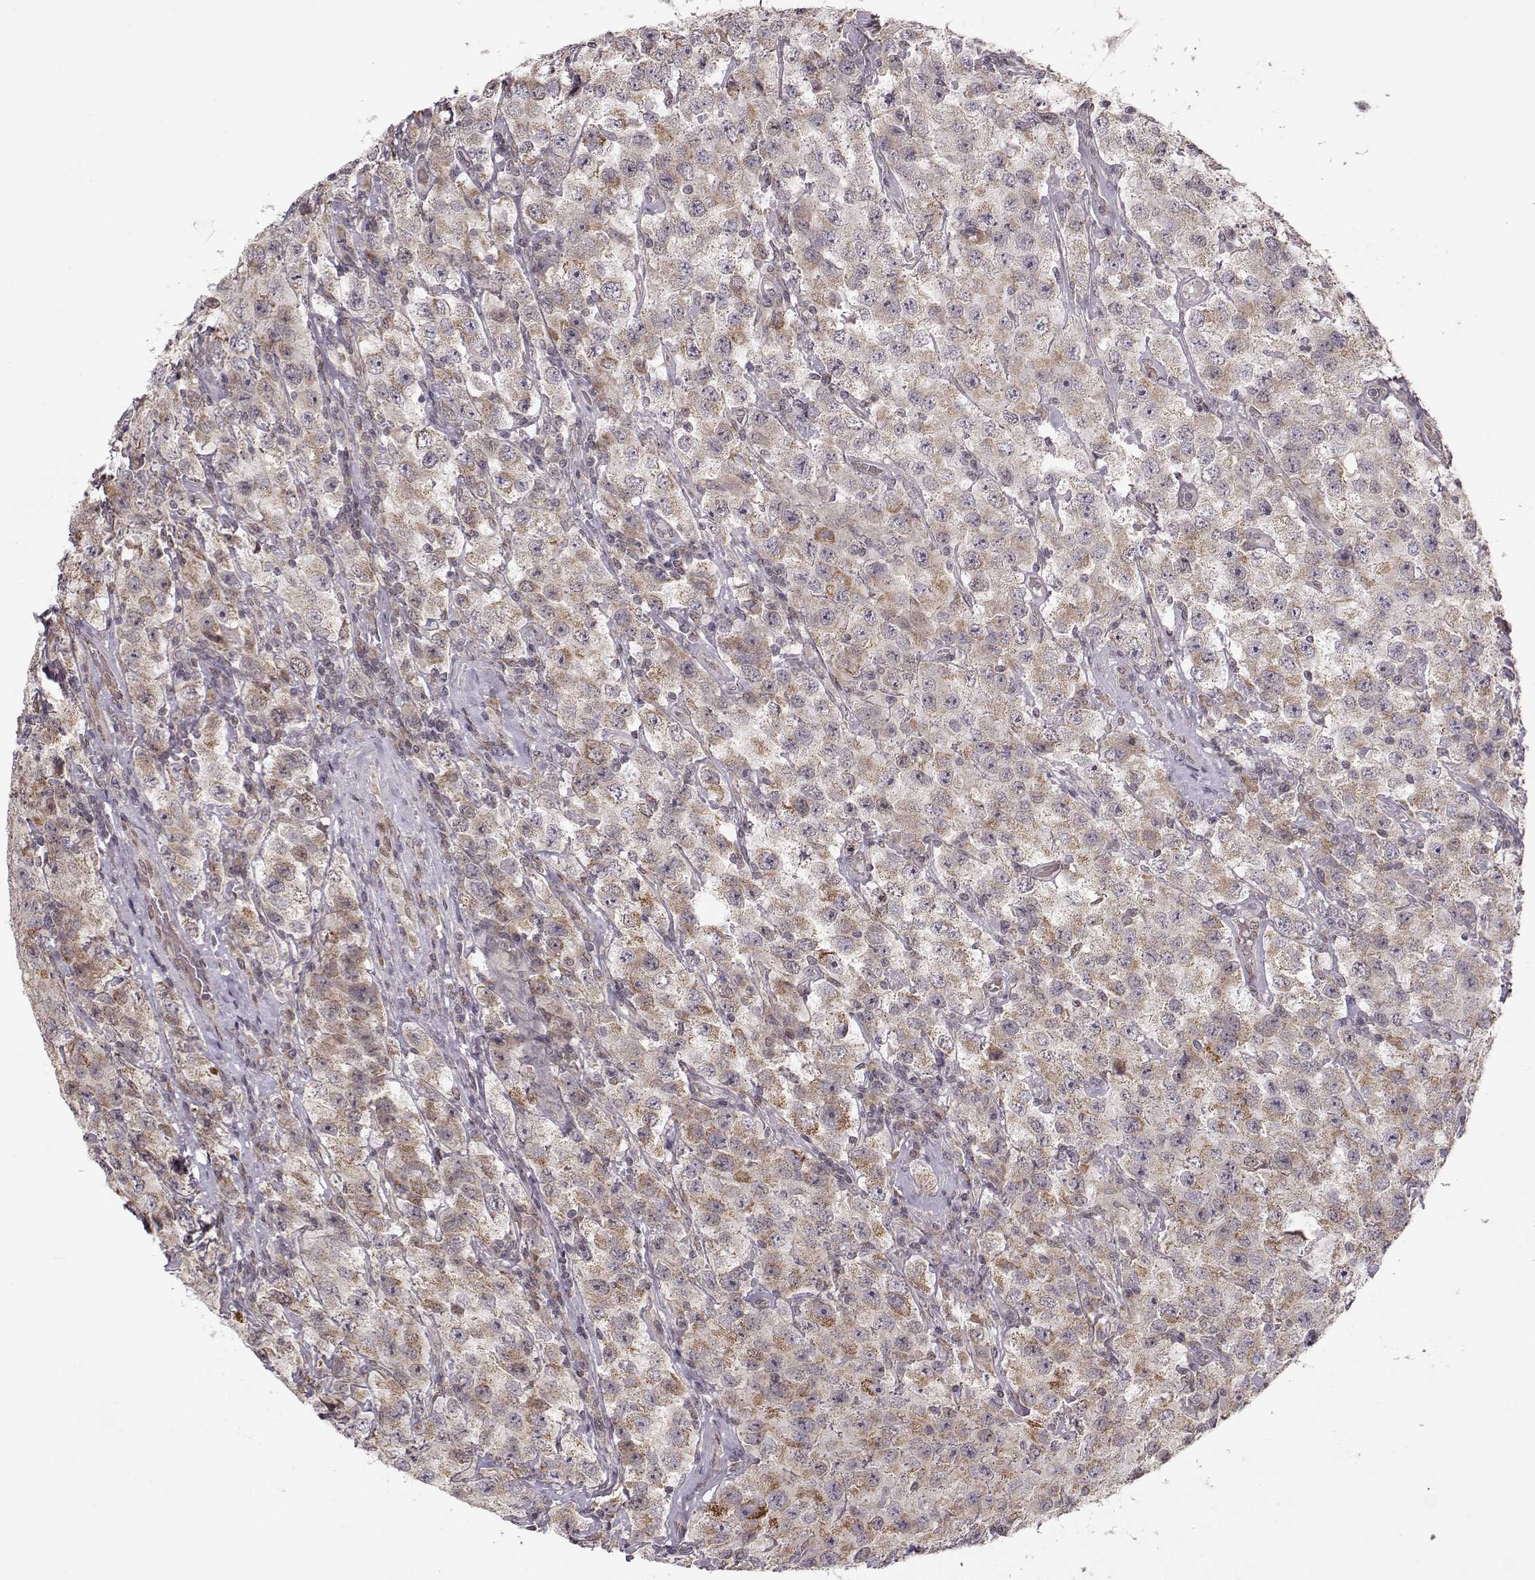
{"staining": {"intensity": "moderate", "quantity": ">75%", "location": "cytoplasmic/membranous"}, "tissue": "testis cancer", "cell_type": "Tumor cells", "image_type": "cancer", "snomed": [{"axis": "morphology", "description": "Seminoma, NOS"}, {"axis": "topography", "description": "Testis"}], "caption": "Testis cancer tissue shows moderate cytoplasmic/membranous expression in approximately >75% of tumor cells, visualized by immunohistochemistry. (DAB IHC with brightfield microscopy, high magnification).", "gene": "RAI1", "patient": {"sex": "male", "age": 52}}